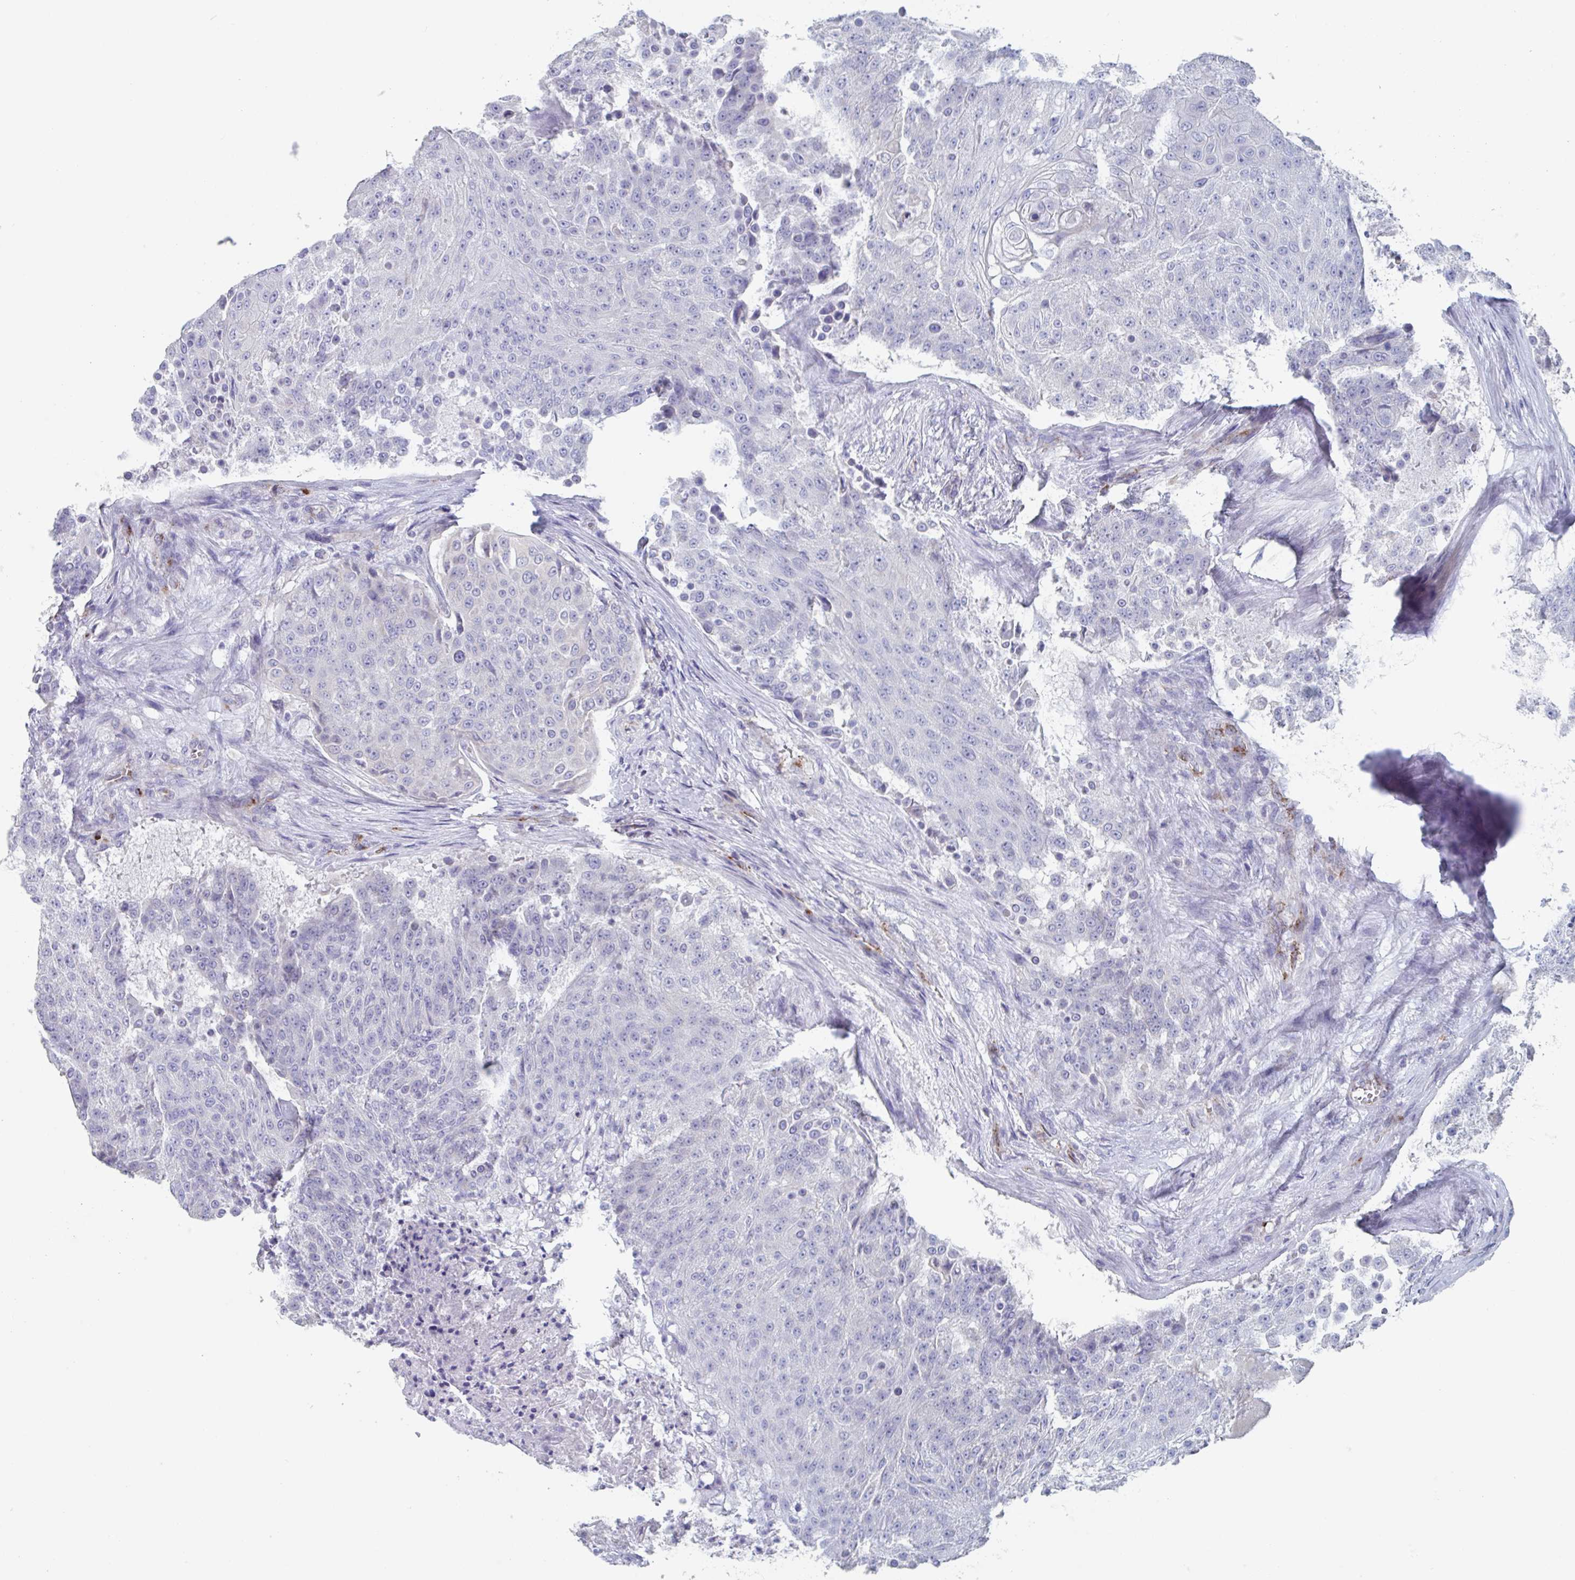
{"staining": {"intensity": "negative", "quantity": "none", "location": "none"}, "tissue": "urothelial cancer", "cell_type": "Tumor cells", "image_type": "cancer", "snomed": [{"axis": "morphology", "description": "Urothelial carcinoma, High grade"}, {"axis": "topography", "description": "Urinary bladder"}], "caption": "Tumor cells show no significant protein staining in urothelial cancer. (DAB (3,3'-diaminobenzidine) immunohistochemistry with hematoxylin counter stain).", "gene": "ABHD16A", "patient": {"sex": "female", "age": 63}}